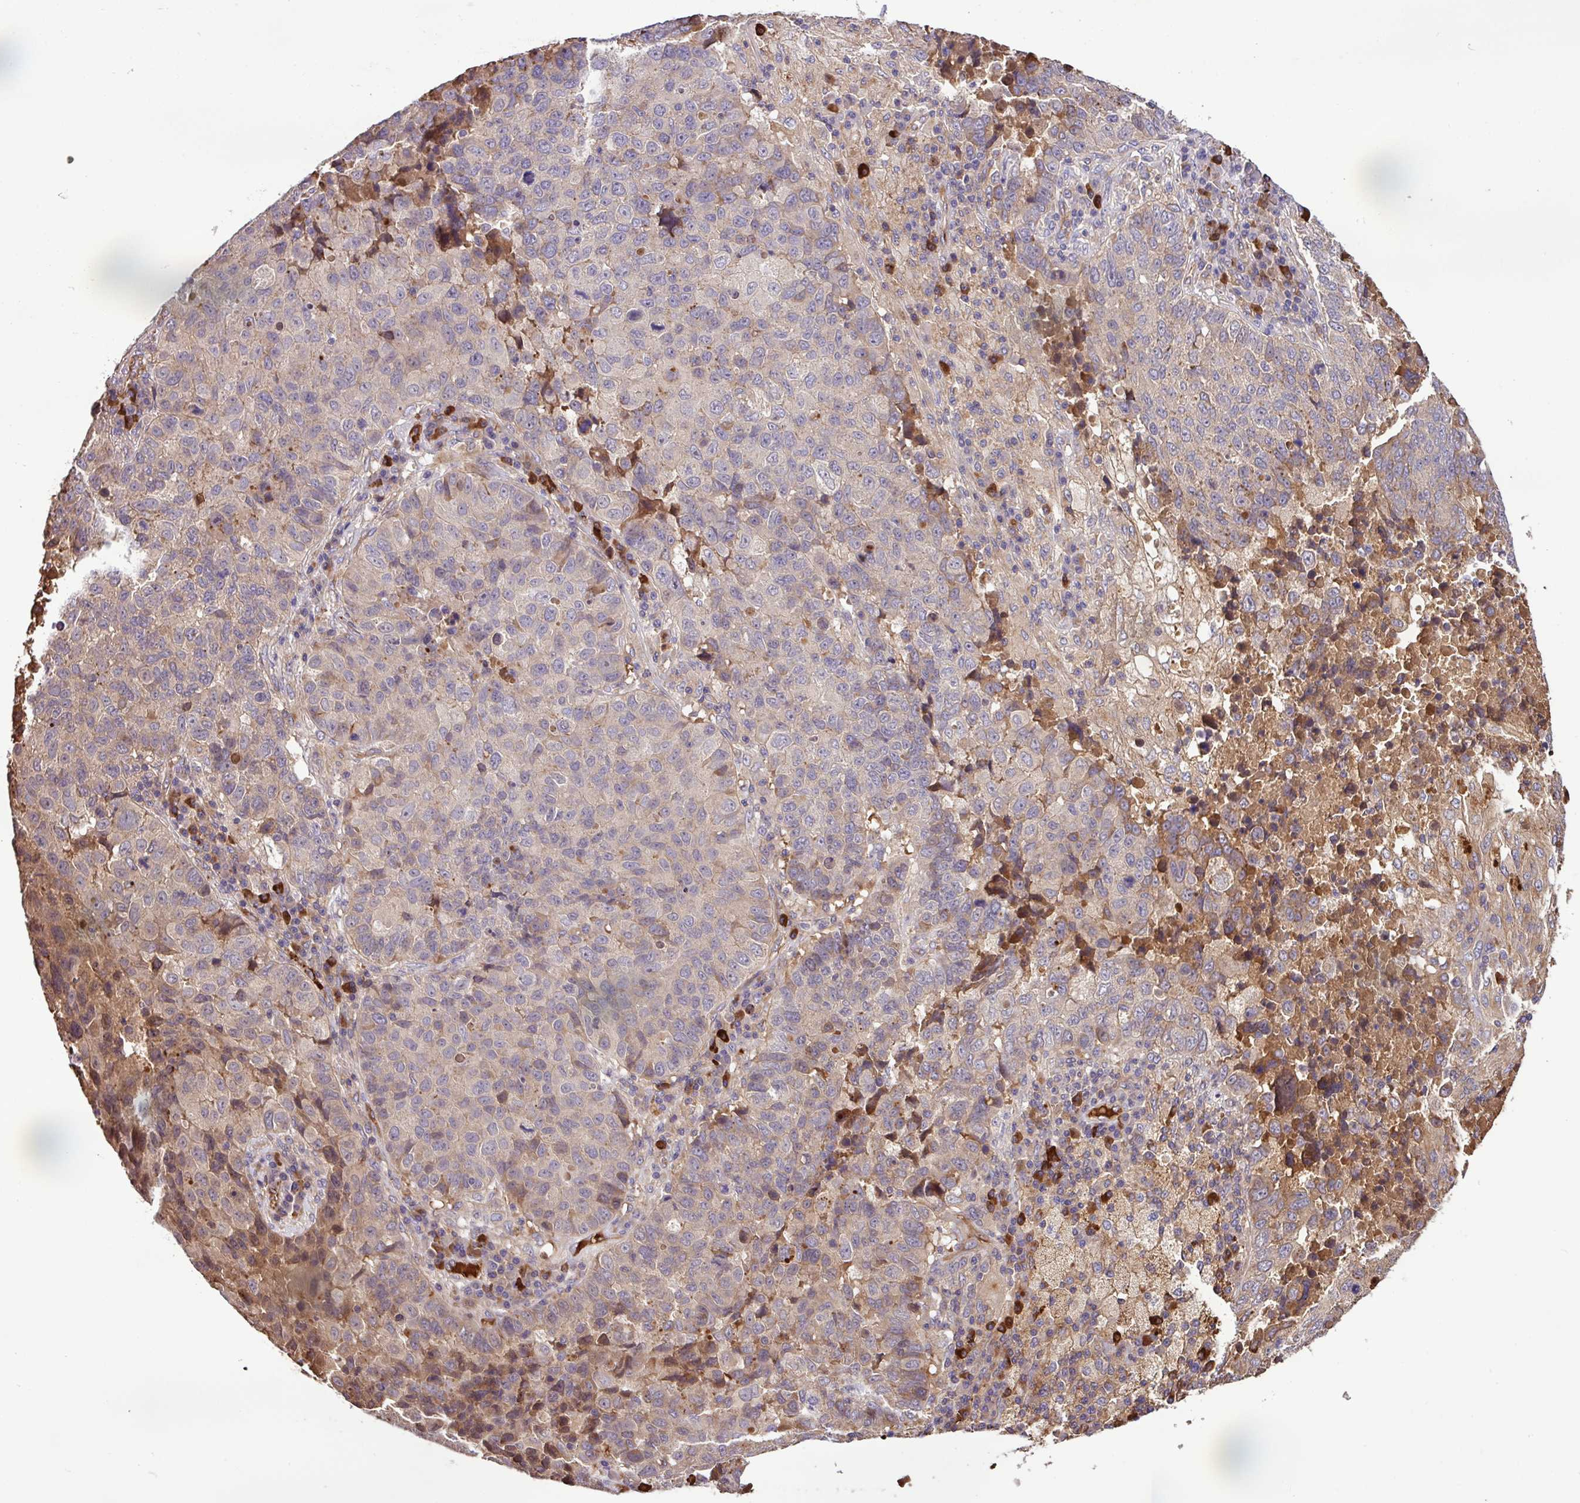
{"staining": {"intensity": "weak", "quantity": "<25%", "location": "cytoplasmic/membranous"}, "tissue": "lung cancer", "cell_type": "Tumor cells", "image_type": "cancer", "snomed": [{"axis": "morphology", "description": "Squamous cell carcinoma, NOS"}, {"axis": "topography", "description": "Lung"}], "caption": "Immunohistochemistry (IHC) of human squamous cell carcinoma (lung) displays no positivity in tumor cells.", "gene": "ZNF266", "patient": {"sex": "male", "age": 73}}